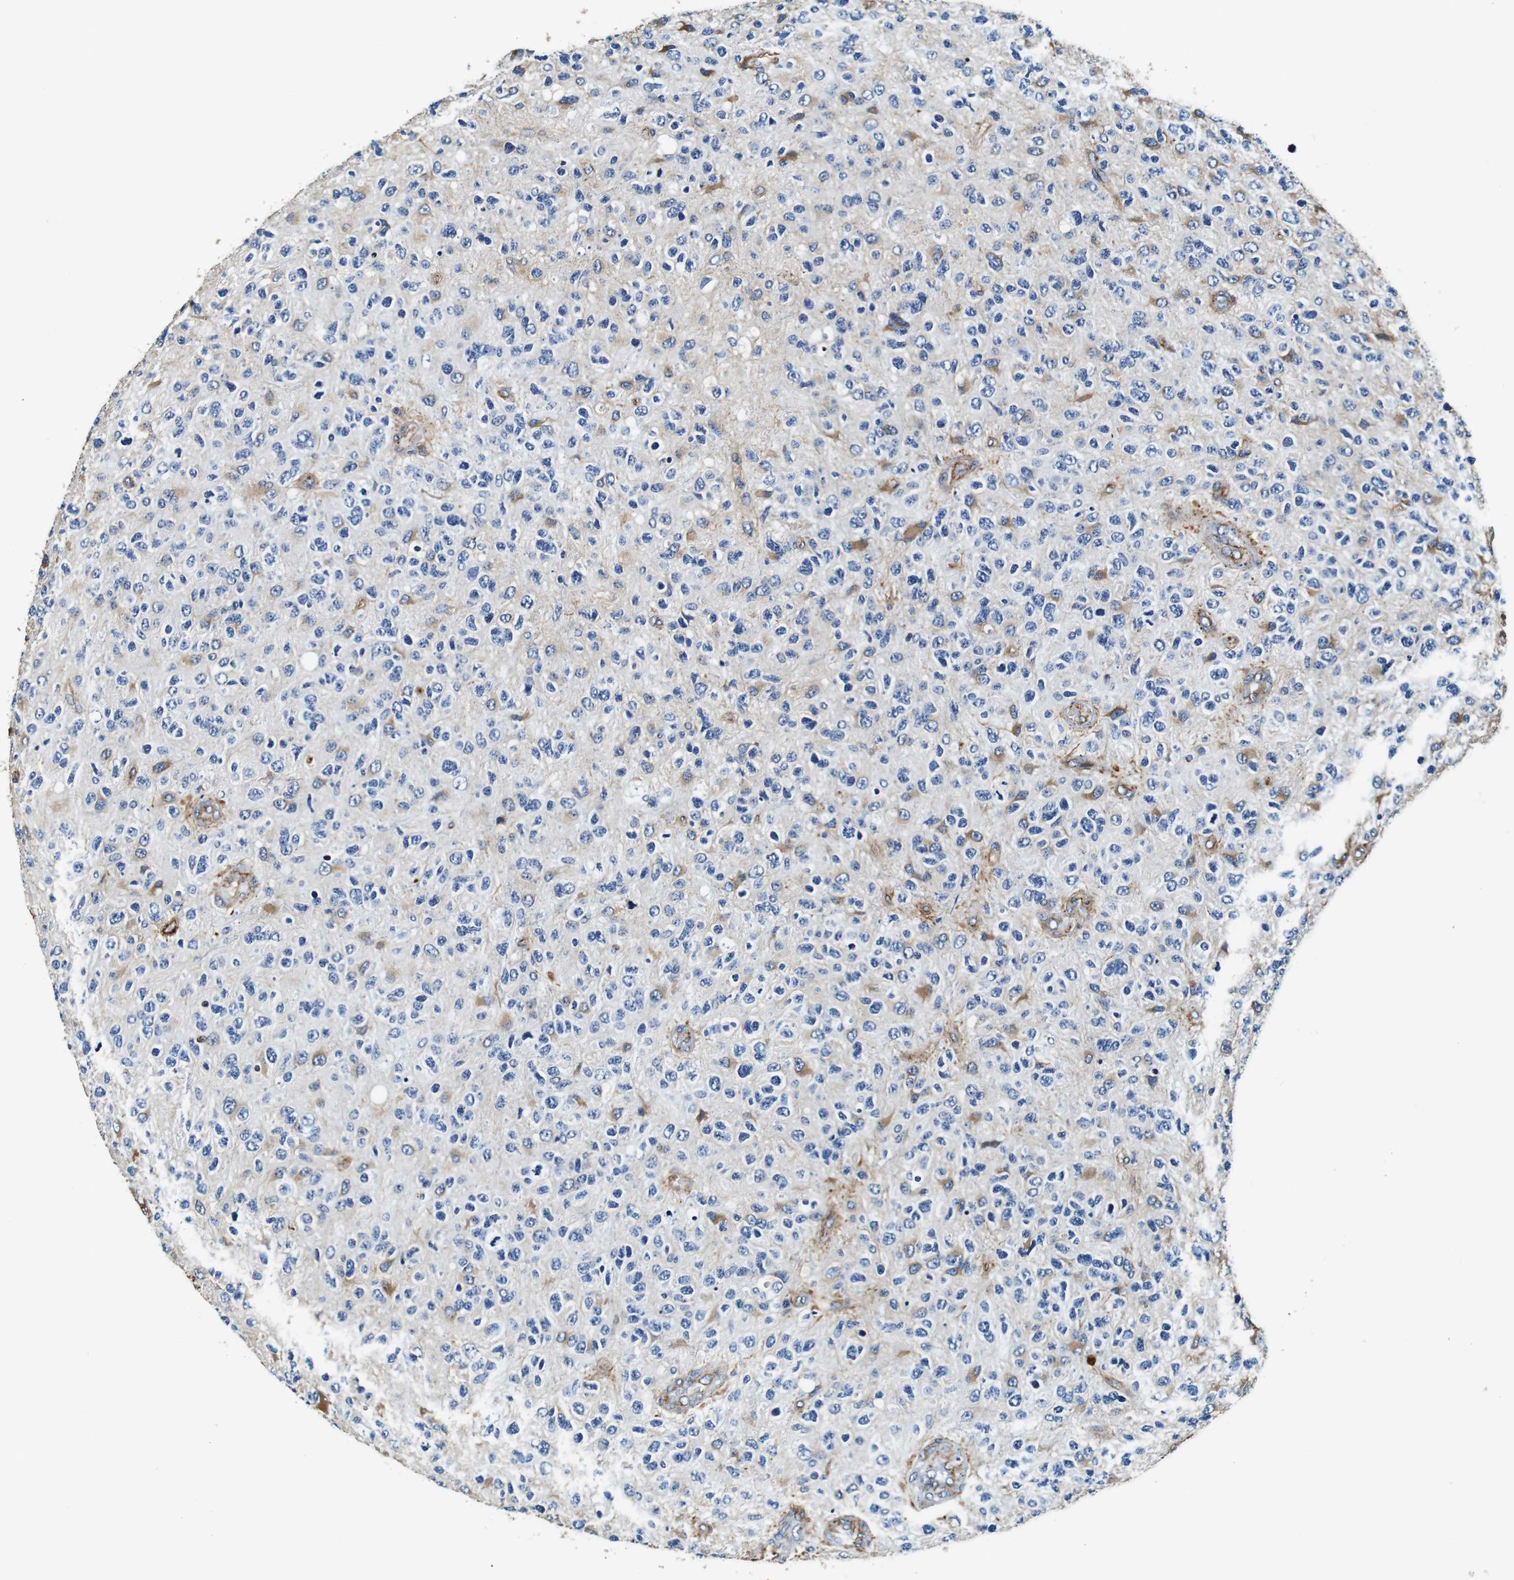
{"staining": {"intensity": "moderate", "quantity": "<25%", "location": "cytoplasmic/membranous"}, "tissue": "glioma", "cell_type": "Tumor cells", "image_type": "cancer", "snomed": [{"axis": "morphology", "description": "Glioma, malignant, High grade"}, {"axis": "topography", "description": "Brain"}], "caption": "A brown stain shows moderate cytoplasmic/membranous positivity of a protein in glioma tumor cells.", "gene": "GJE1", "patient": {"sex": "female", "age": 58}}